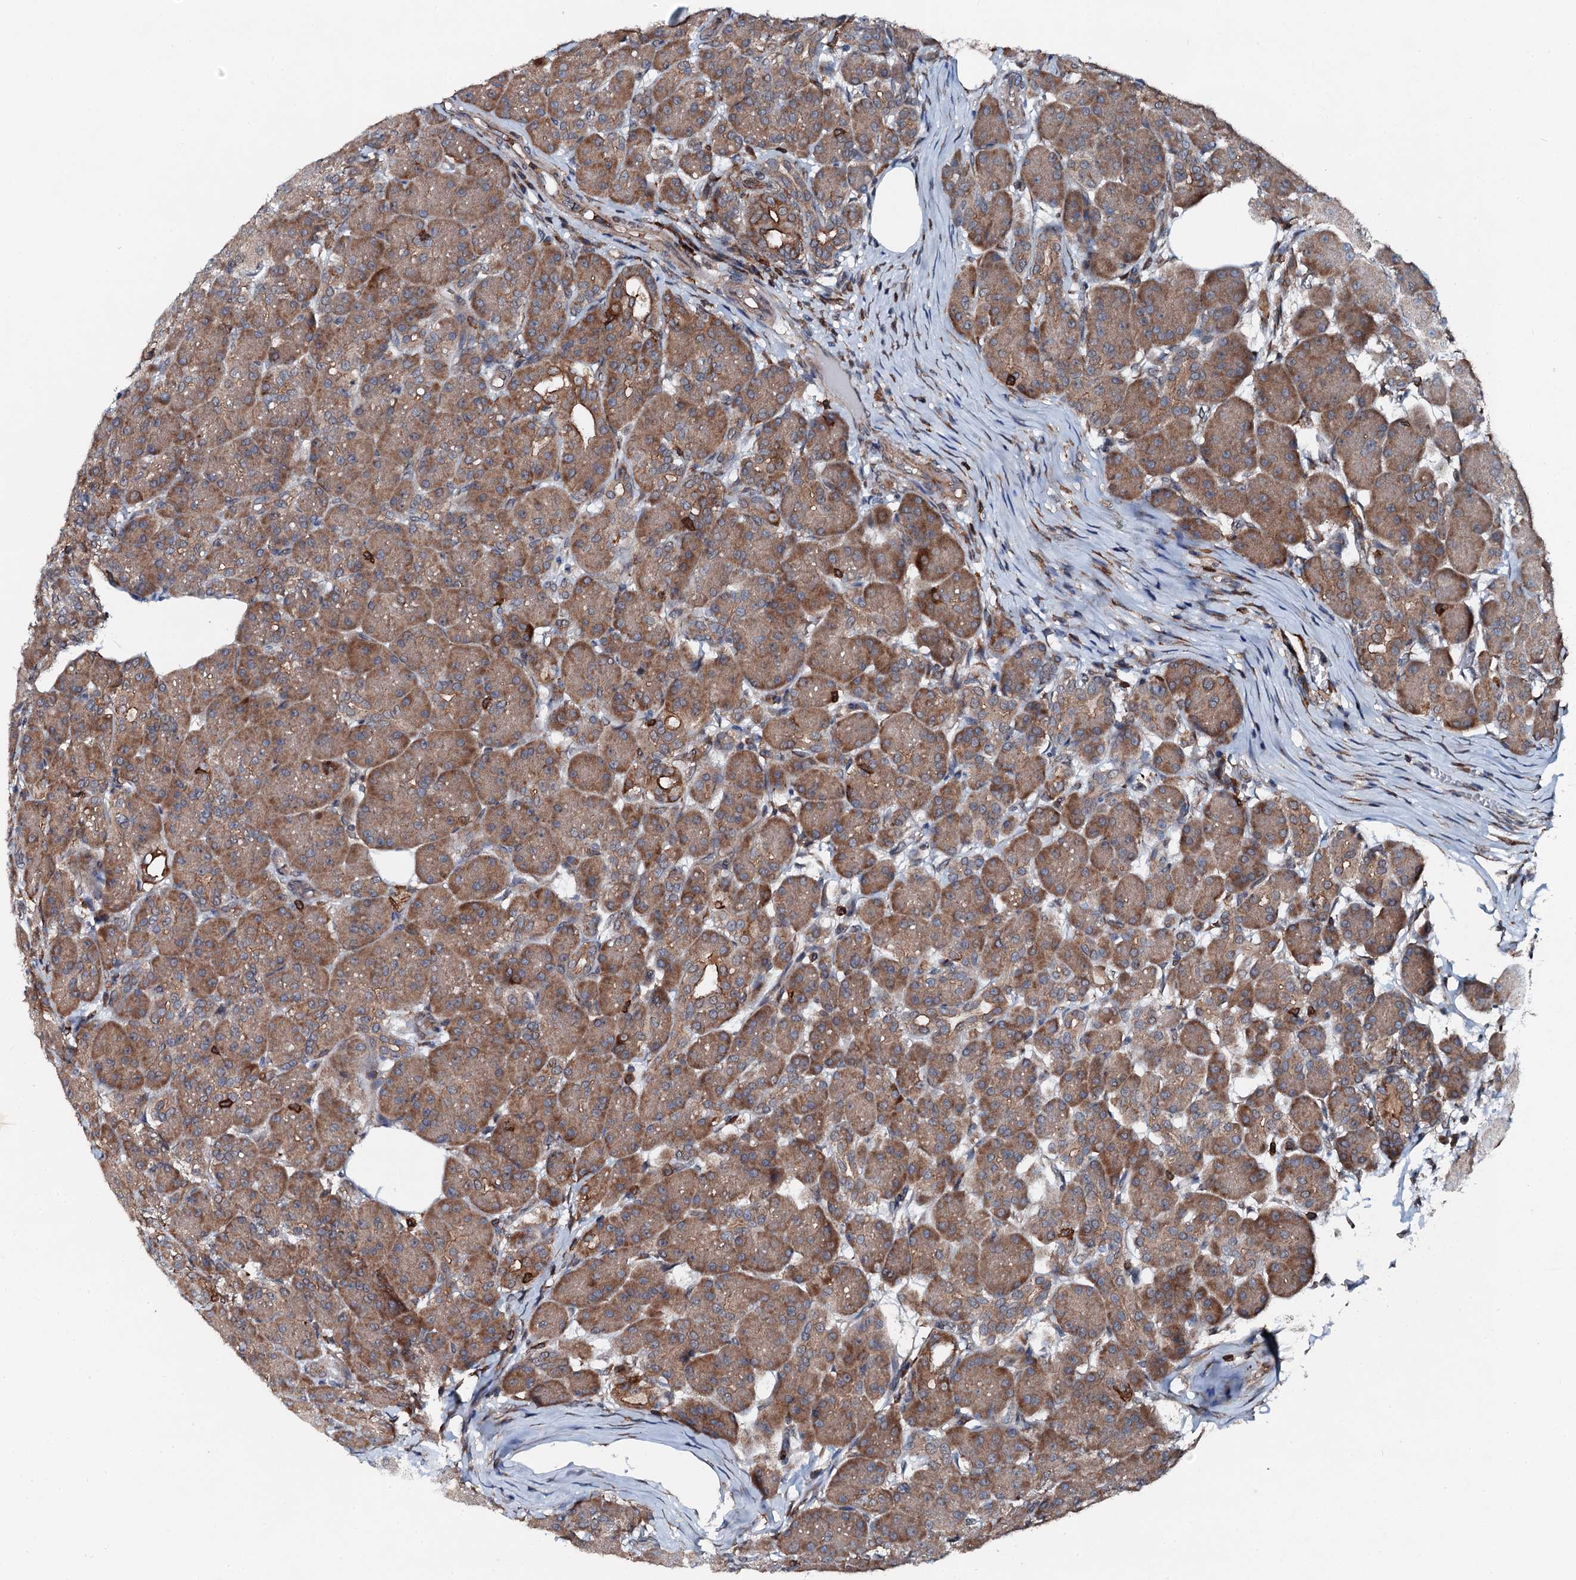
{"staining": {"intensity": "moderate", "quantity": ">75%", "location": "cytoplasmic/membranous"}, "tissue": "pancreas", "cell_type": "Exocrine glandular cells", "image_type": "normal", "snomed": [{"axis": "morphology", "description": "Normal tissue, NOS"}, {"axis": "topography", "description": "Pancreas"}], "caption": "Immunohistochemistry staining of unremarkable pancreas, which reveals medium levels of moderate cytoplasmic/membranous expression in approximately >75% of exocrine glandular cells indicating moderate cytoplasmic/membranous protein expression. The staining was performed using DAB (3,3'-diaminobenzidine) (brown) for protein detection and nuclei were counterstained in hematoxylin (blue).", "gene": "EDC4", "patient": {"sex": "male", "age": 63}}